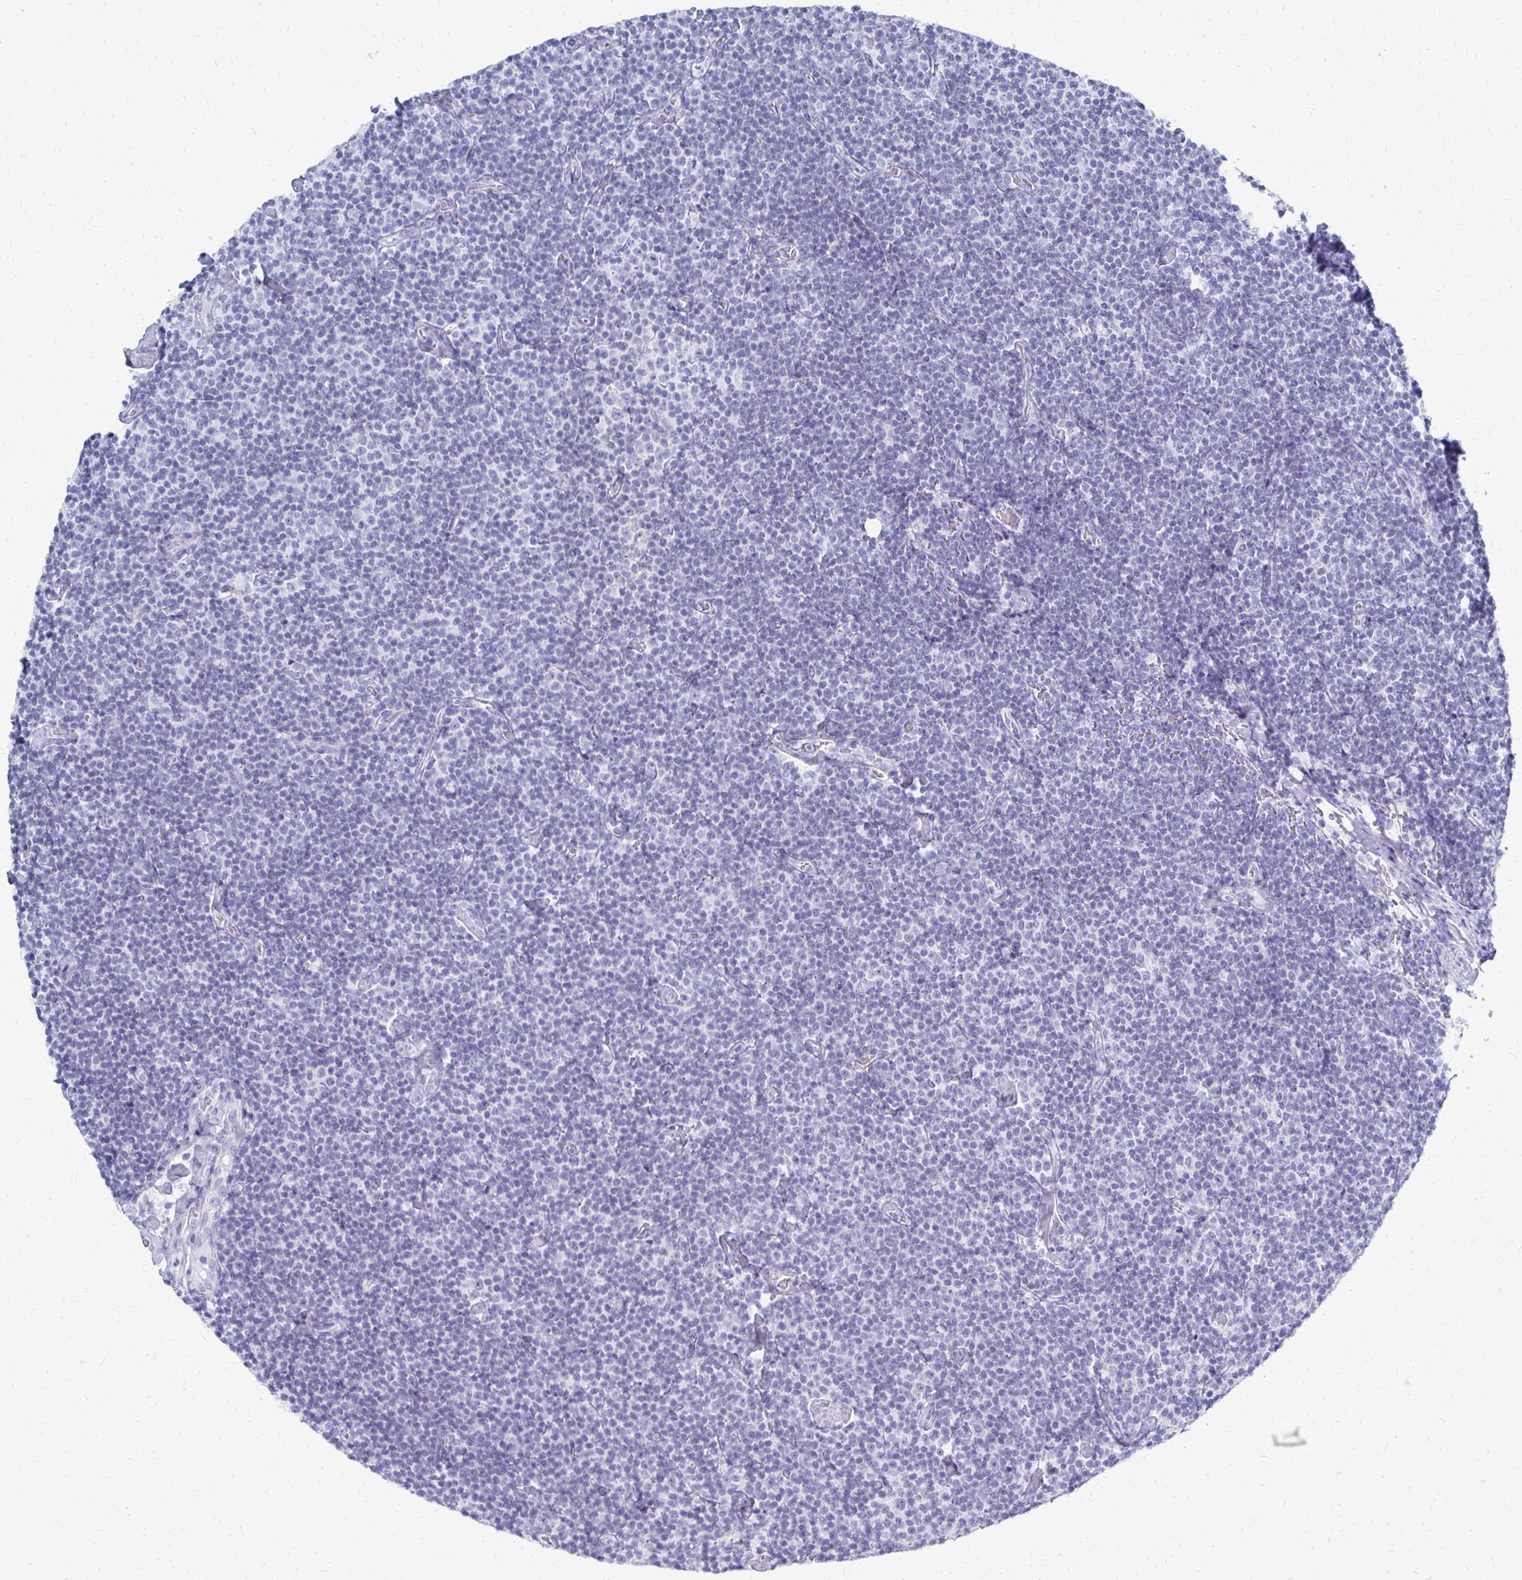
{"staining": {"intensity": "negative", "quantity": "none", "location": "none"}, "tissue": "lymphoma", "cell_type": "Tumor cells", "image_type": "cancer", "snomed": [{"axis": "morphology", "description": "Malignant lymphoma, non-Hodgkin's type, Low grade"}, {"axis": "topography", "description": "Lymph node"}], "caption": "Tumor cells show no significant protein expression in malignant lymphoma, non-Hodgkin's type (low-grade).", "gene": "SYCP3", "patient": {"sex": "male", "age": 81}}